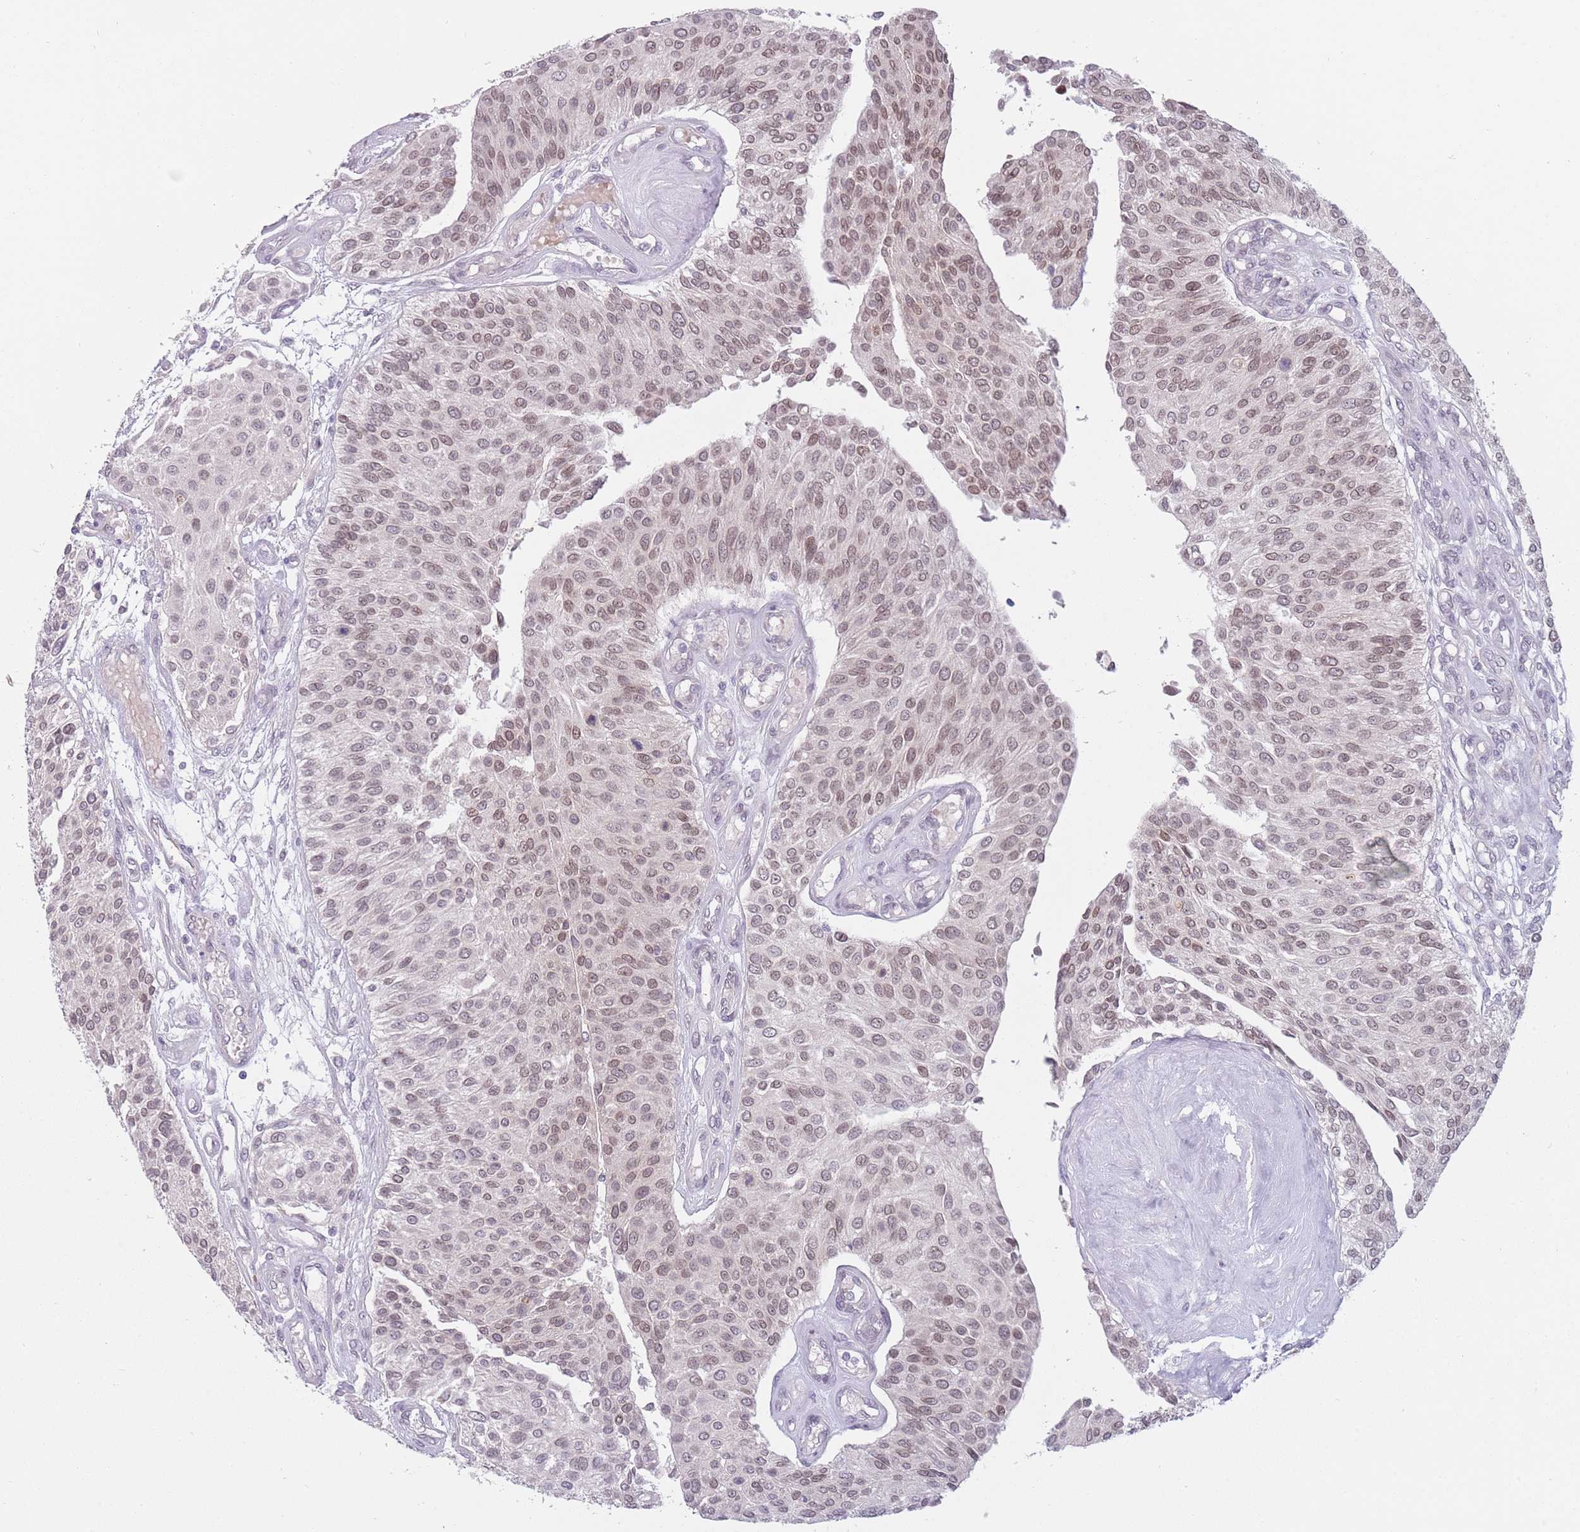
{"staining": {"intensity": "moderate", "quantity": ">75%", "location": "nuclear"}, "tissue": "urothelial cancer", "cell_type": "Tumor cells", "image_type": "cancer", "snomed": [{"axis": "morphology", "description": "Urothelial carcinoma, NOS"}, {"axis": "topography", "description": "Urinary bladder"}], "caption": "Urothelial cancer was stained to show a protein in brown. There is medium levels of moderate nuclear positivity in approximately >75% of tumor cells. (DAB (3,3'-diaminobenzidine) IHC with brightfield microscopy, high magnification).", "gene": "ZNF574", "patient": {"sex": "male", "age": 55}}